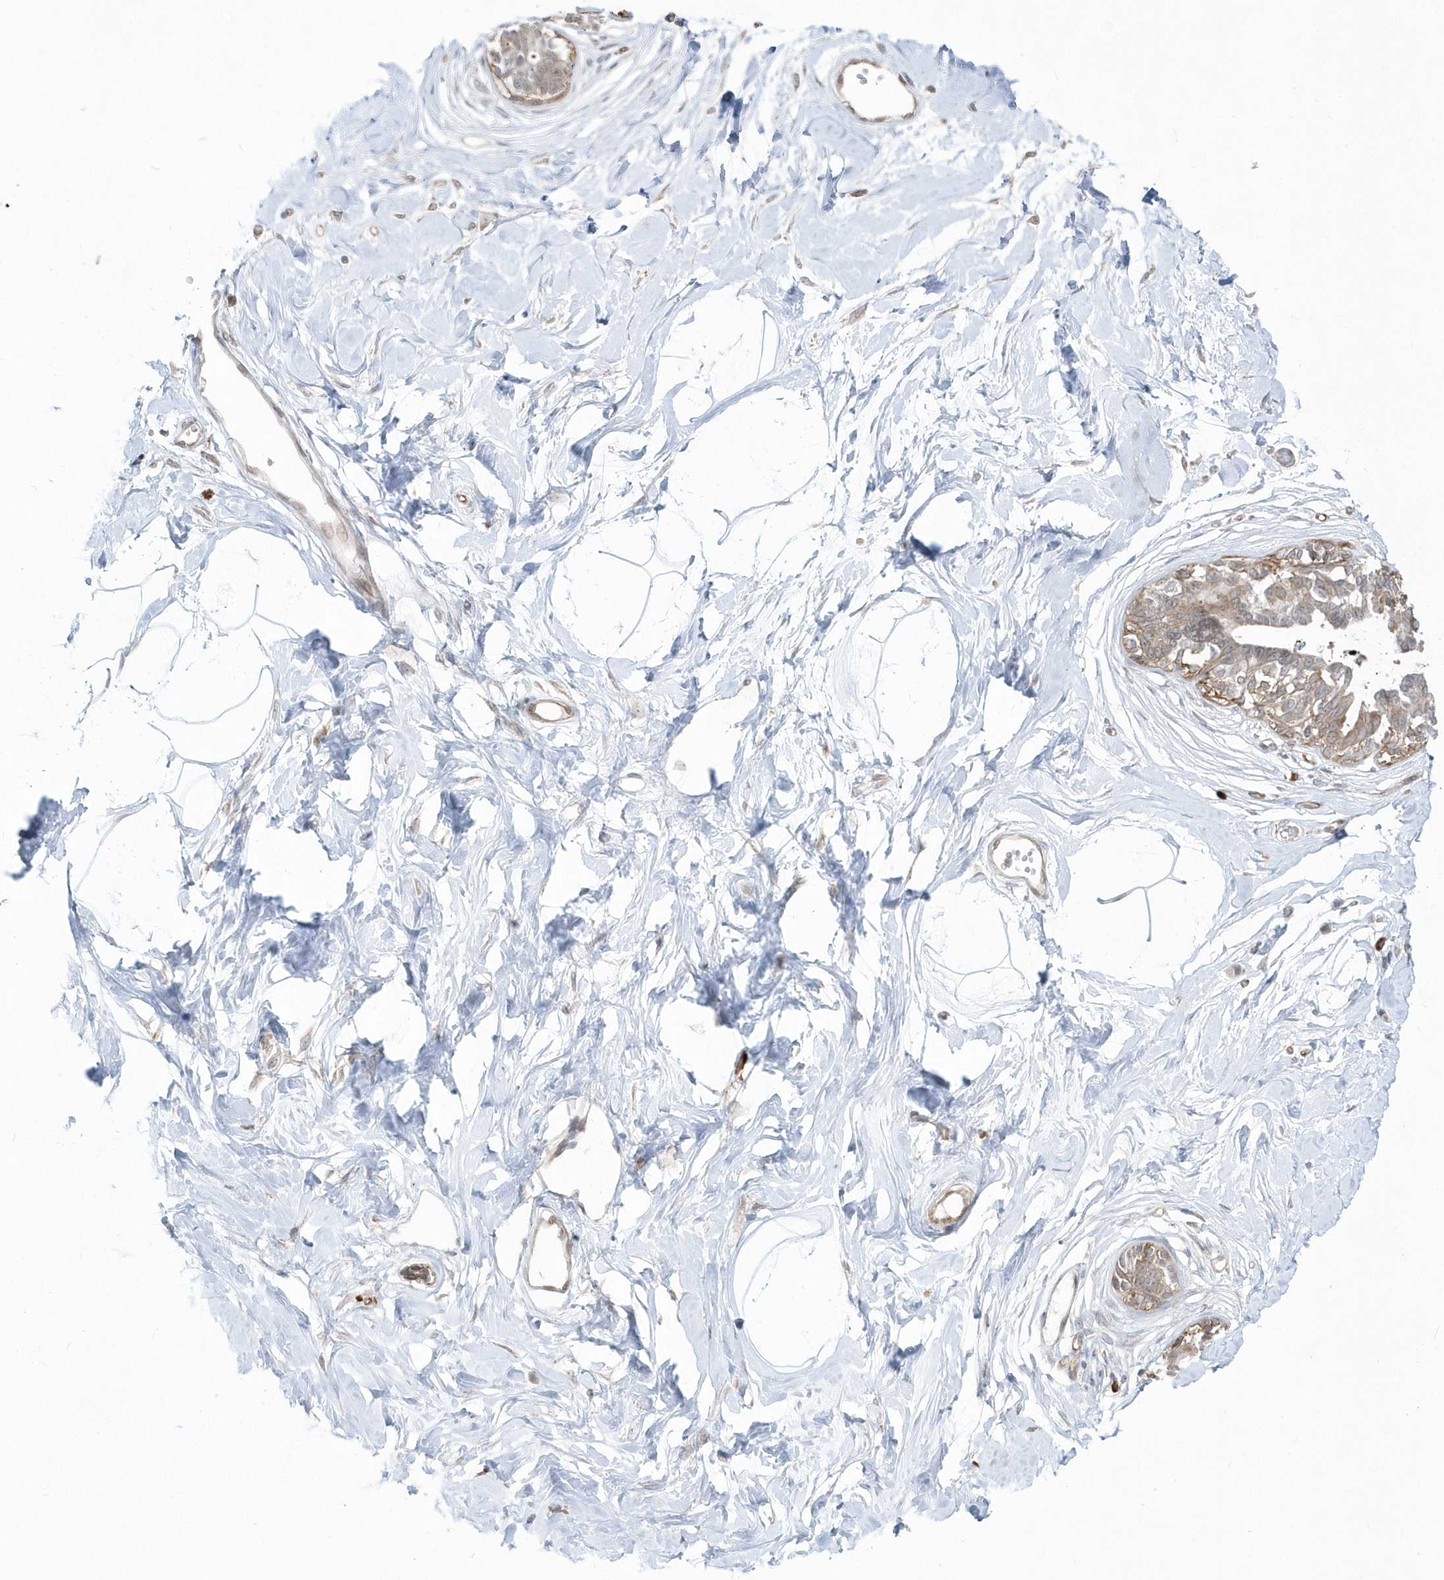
{"staining": {"intensity": "weak", "quantity": "25%-75%", "location": "cytoplasmic/membranous"}, "tissue": "breast", "cell_type": "Adipocytes", "image_type": "normal", "snomed": [{"axis": "morphology", "description": "Normal tissue, NOS"}, {"axis": "topography", "description": "Breast"}], "caption": "Immunohistochemistry (IHC) histopathology image of unremarkable breast: breast stained using immunohistochemistry (IHC) demonstrates low levels of weak protein expression localized specifically in the cytoplasmic/membranous of adipocytes, appearing as a cytoplasmic/membranous brown color.", "gene": "DHX57", "patient": {"sex": "female", "age": 45}}